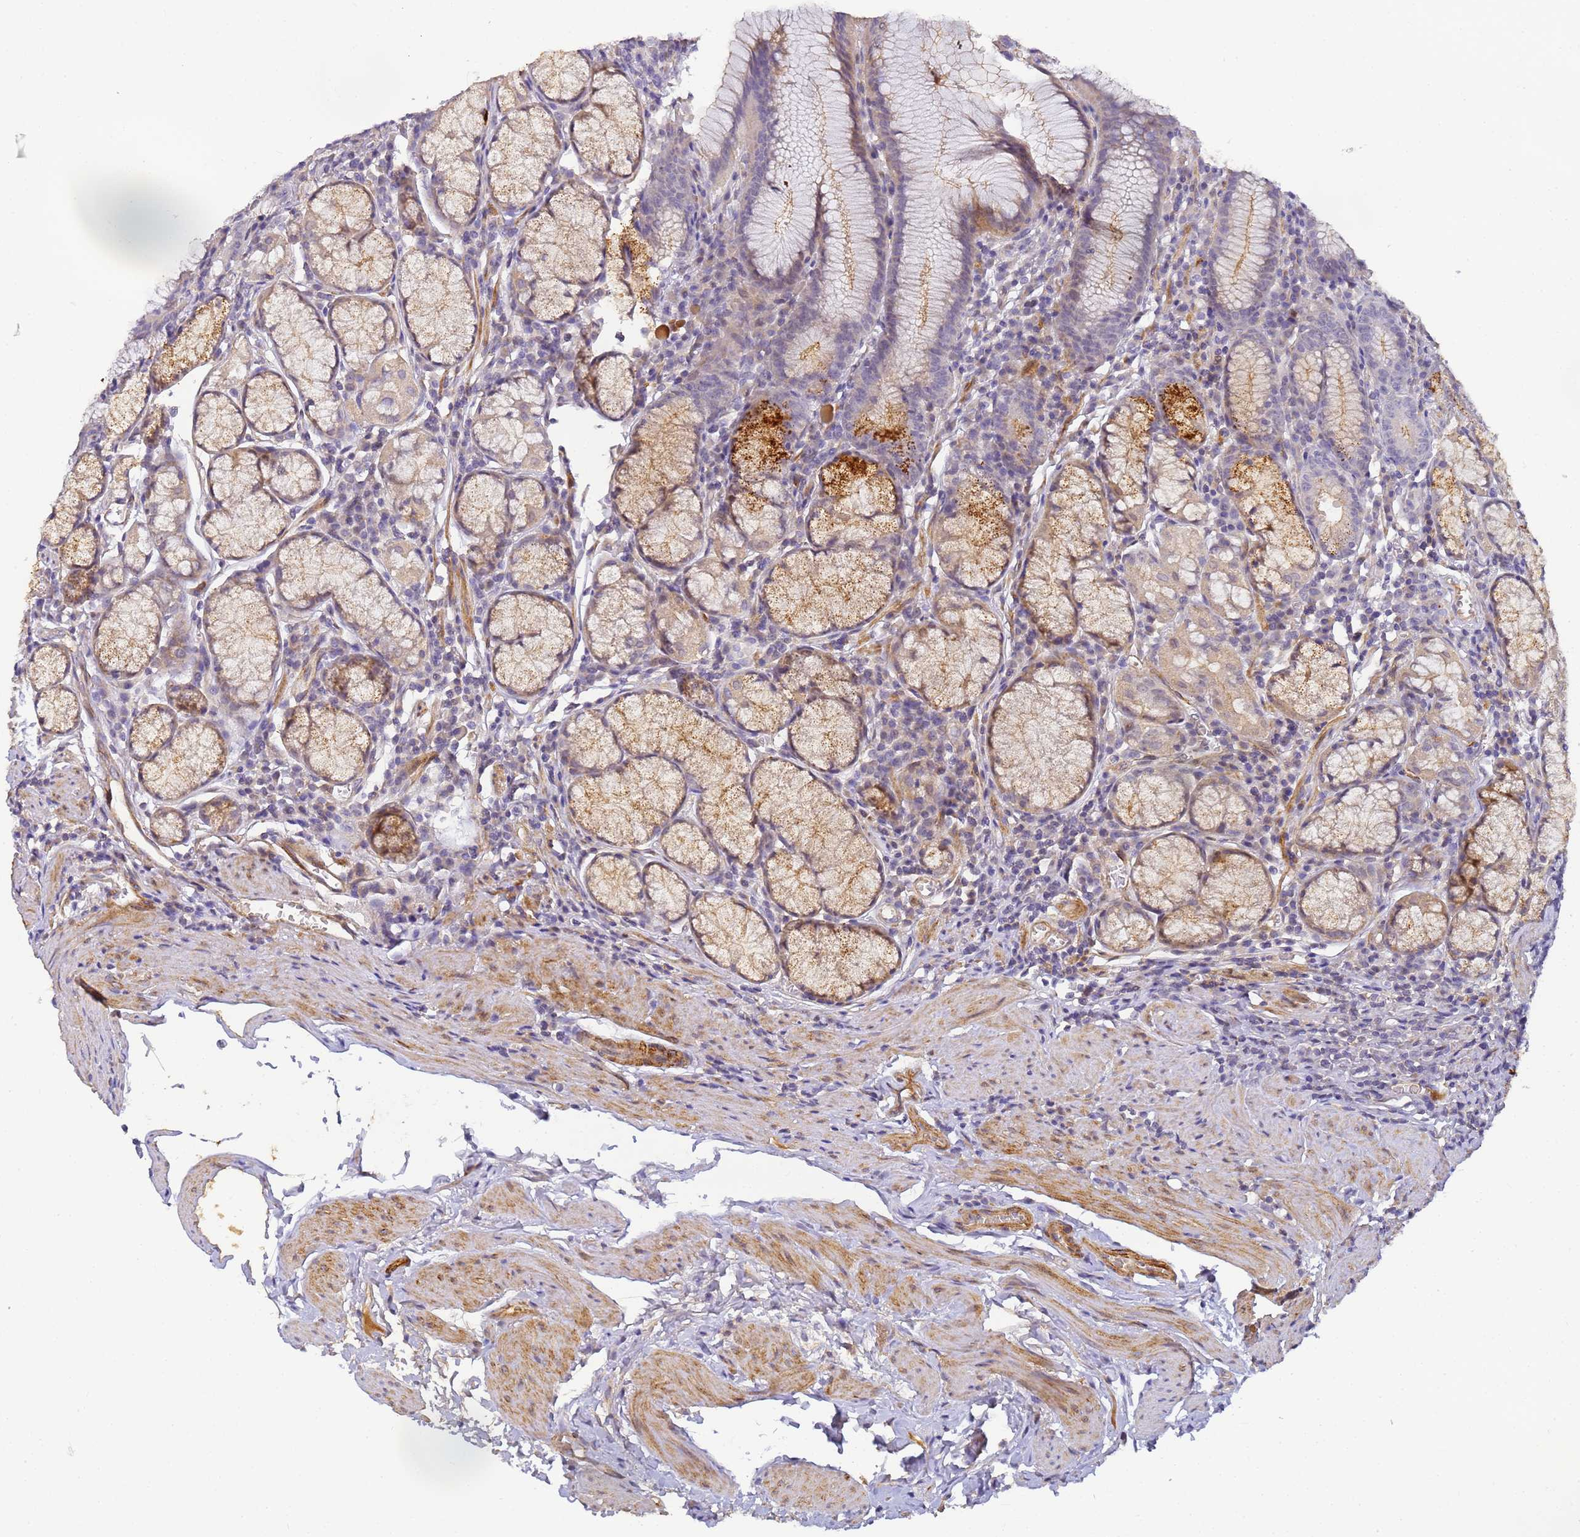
{"staining": {"intensity": "moderate", "quantity": "25%-75%", "location": "cytoplasmic/membranous"}, "tissue": "stomach", "cell_type": "Glandular cells", "image_type": "normal", "snomed": [{"axis": "morphology", "description": "Normal tissue, NOS"}, {"axis": "topography", "description": "Stomach"}], "caption": "Glandular cells reveal medium levels of moderate cytoplasmic/membranous expression in about 25%-75% of cells in normal stomach.", "gene": "CFHR1", "patient": {"sex": "male", "age": 55}}